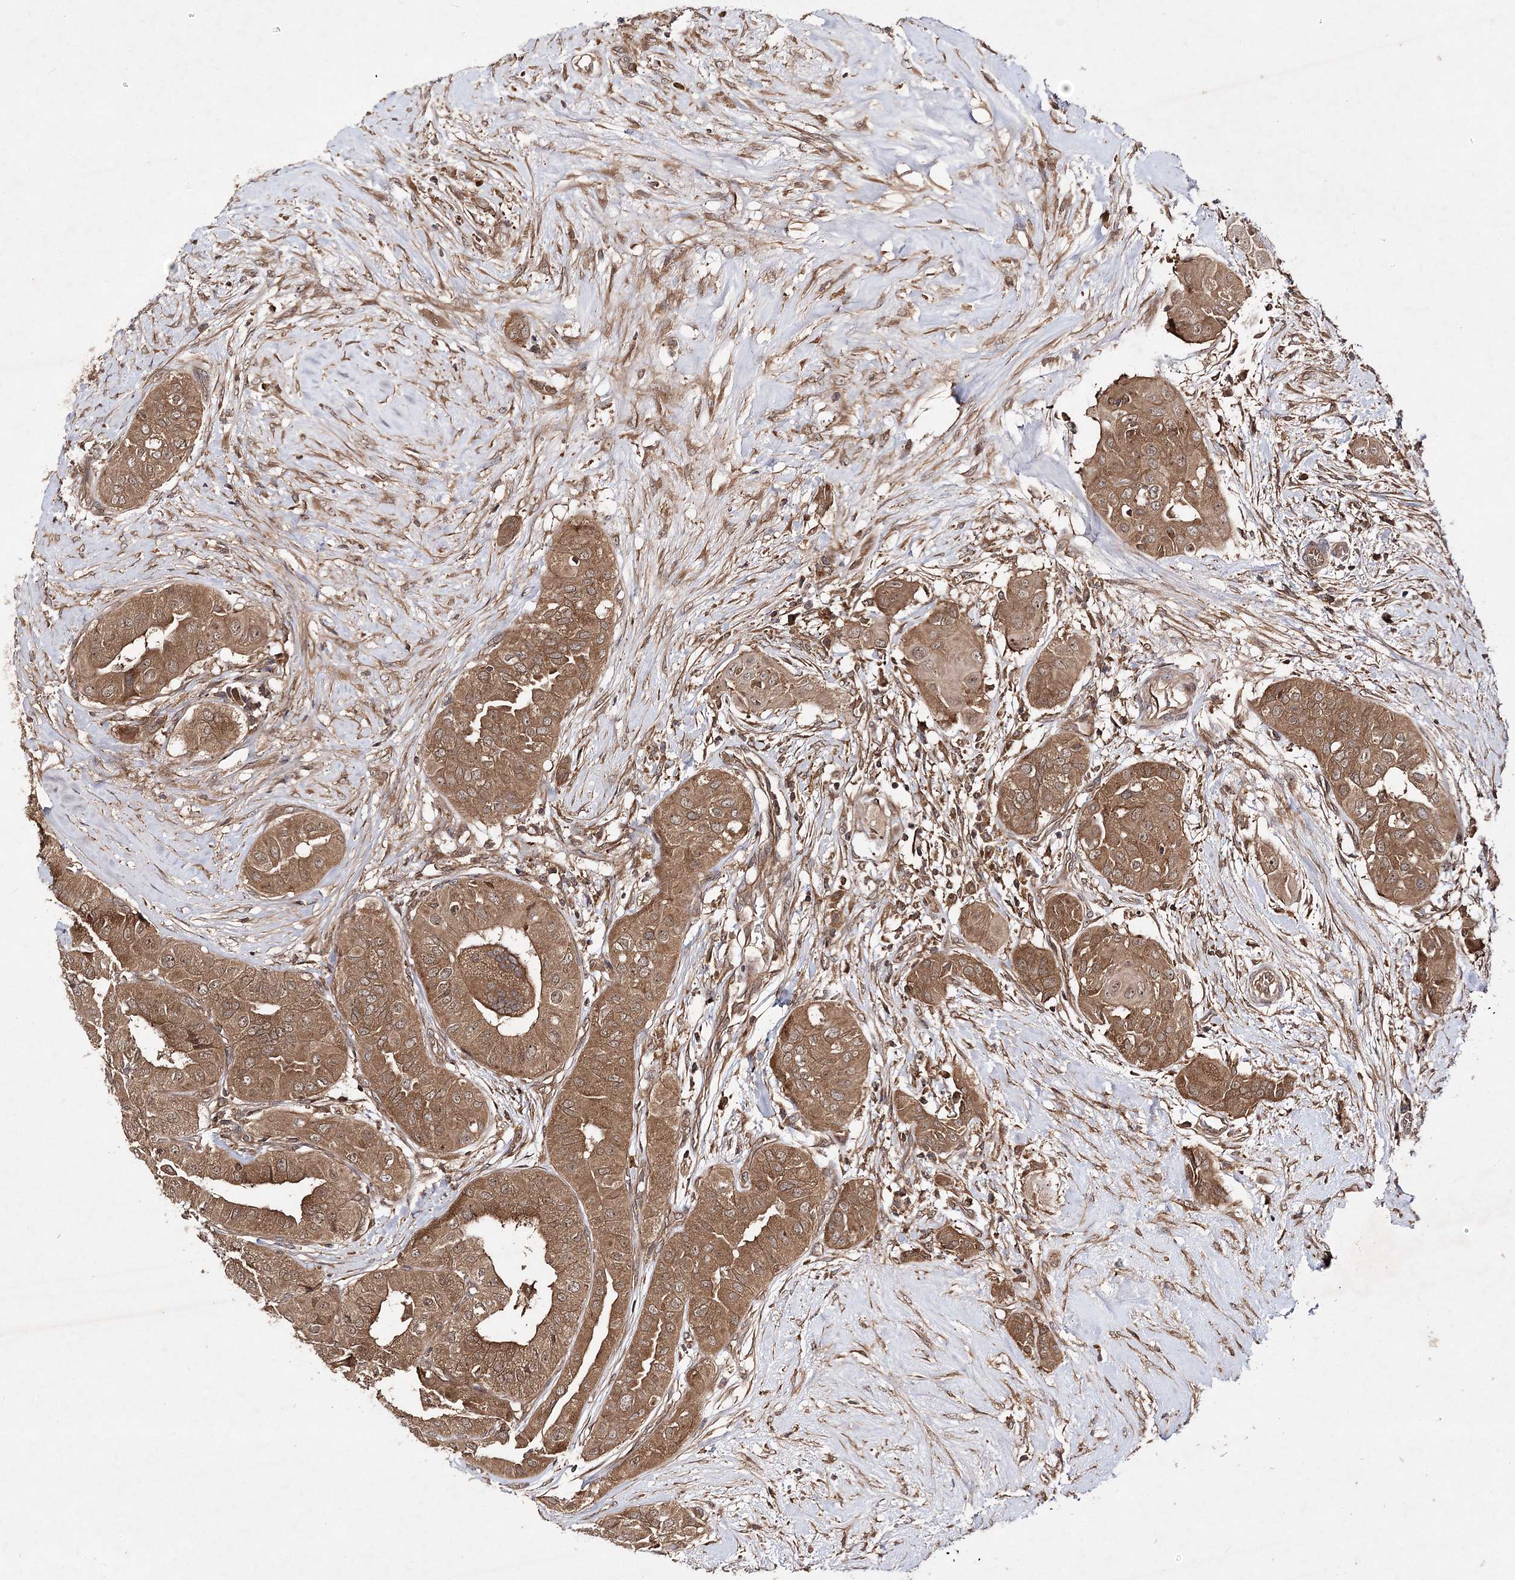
{"staining": {"intensity": "moderate", "quantity": ">75%", "location": "cytoplasmic/membranous,nuclear"}, "tissue": "thyroid cancer", "cell_type": "Tumor cells", "image_type": "cancer", "snomed": [{"axis": "morphology", "description": "Papillary adenocarcinoma, NOS"}, {"axis": "topography", "description": "Thyroid gland"}], "caption": "This is a photomicrograph of IHC staining of thyroid papillary adenocarcinoma, which shows moderate expression in the cytoplasmic/membranous and nuclear of tumor cells.", "gene": "TMEM9B", "patient": {"sex": "female", "age": 59}}